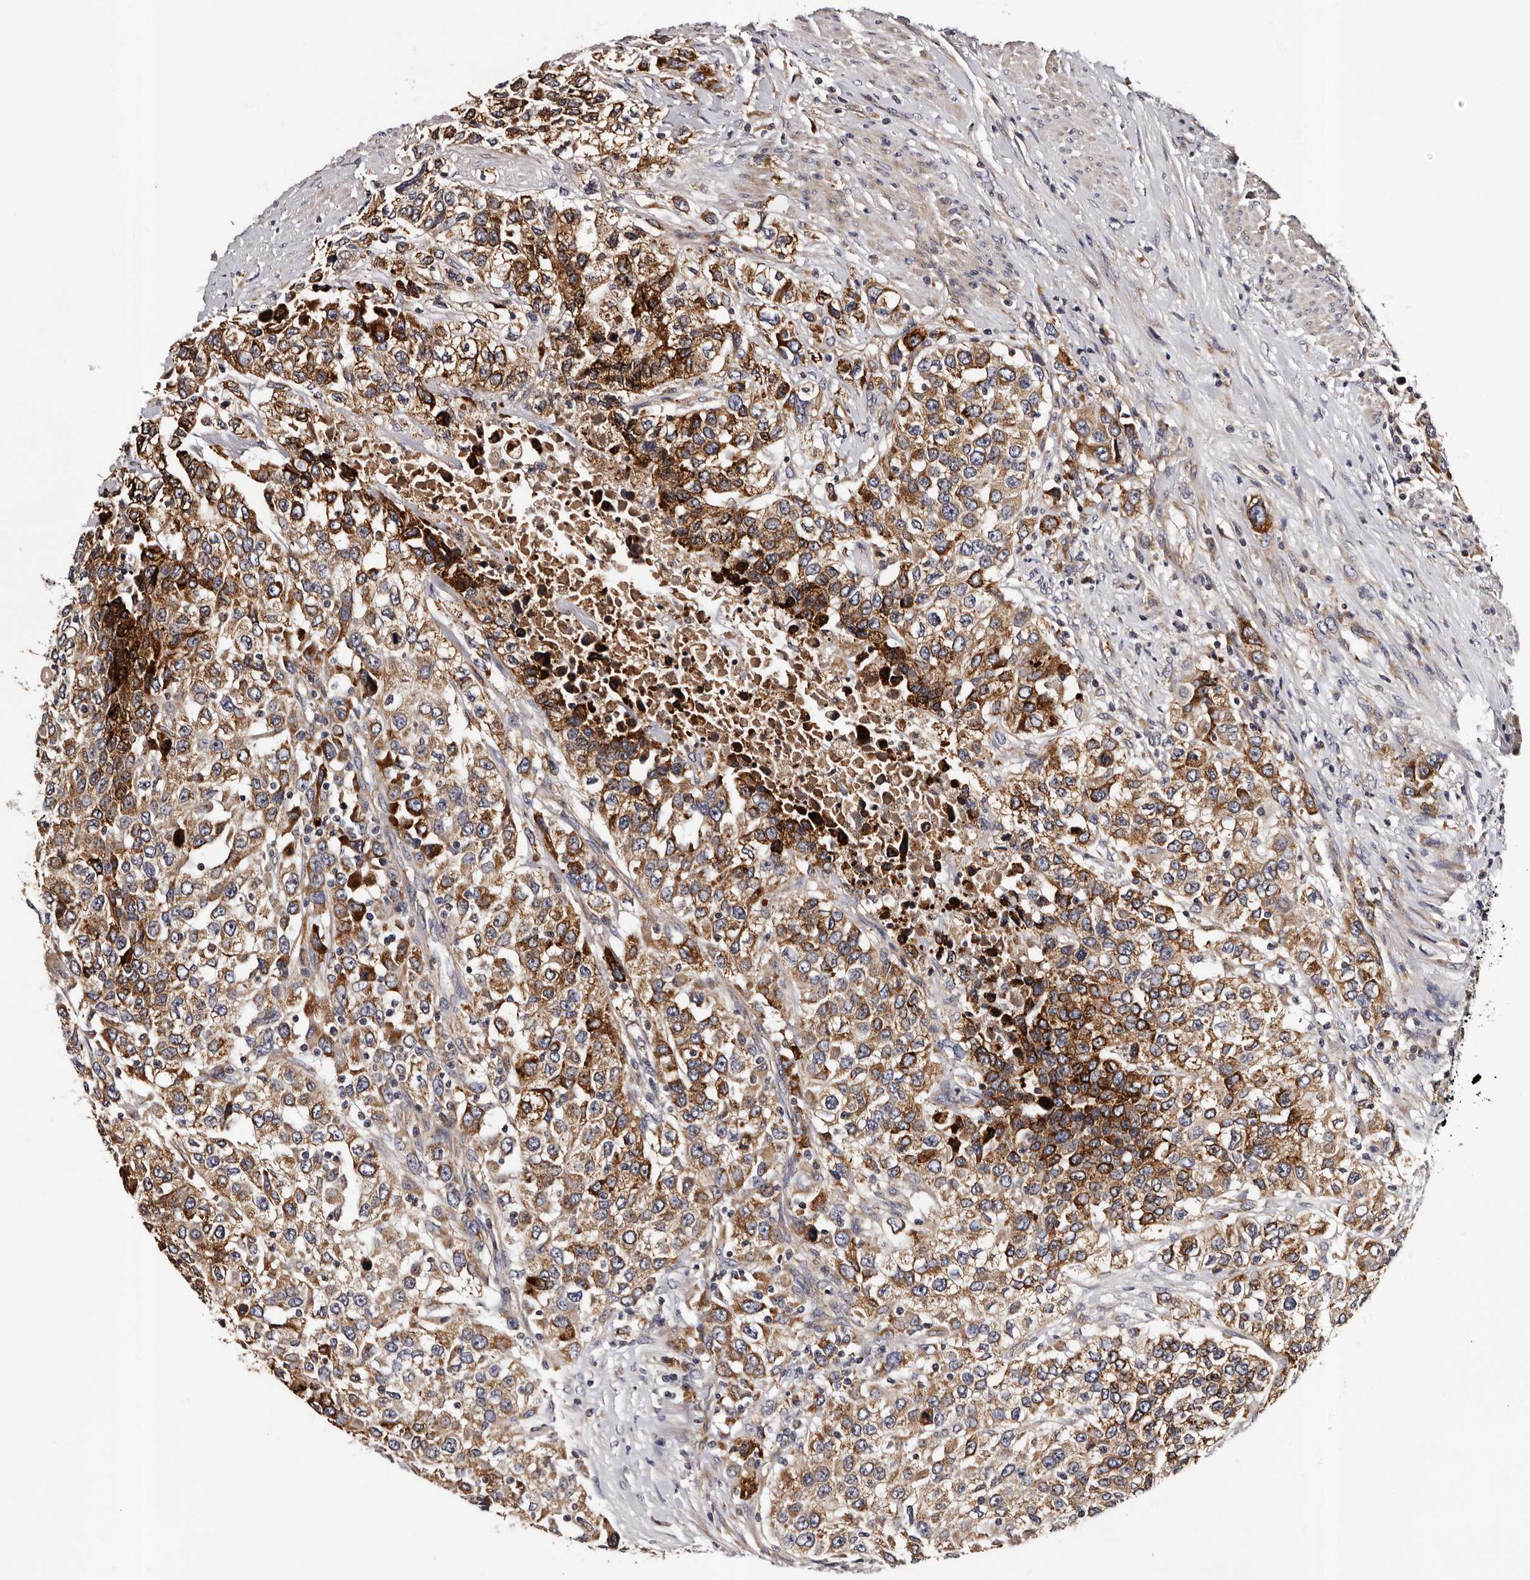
{"staining": {"intensity": "strong", "quantity": "25%-75%", "location": "cytoplasmic/membranous"}, "tissue": "urothelial cancer", "cell_type": "Tumor cells", "image_type": "cancer", "snomed": [{"axis": "morphology", "description": "Urothelial carcinoma, High grade"}, {"axis": "topography", "description": "Urinary bladder"}], "caption": "DAB immunohistochemical staining of human urothelial cancer reveals strong cytoplasmic/membranous protein positivity in approximately 25%-75% of tumor cells.", "gene": "ADCK5", "patient": {"sex": "female", "age": 80}}